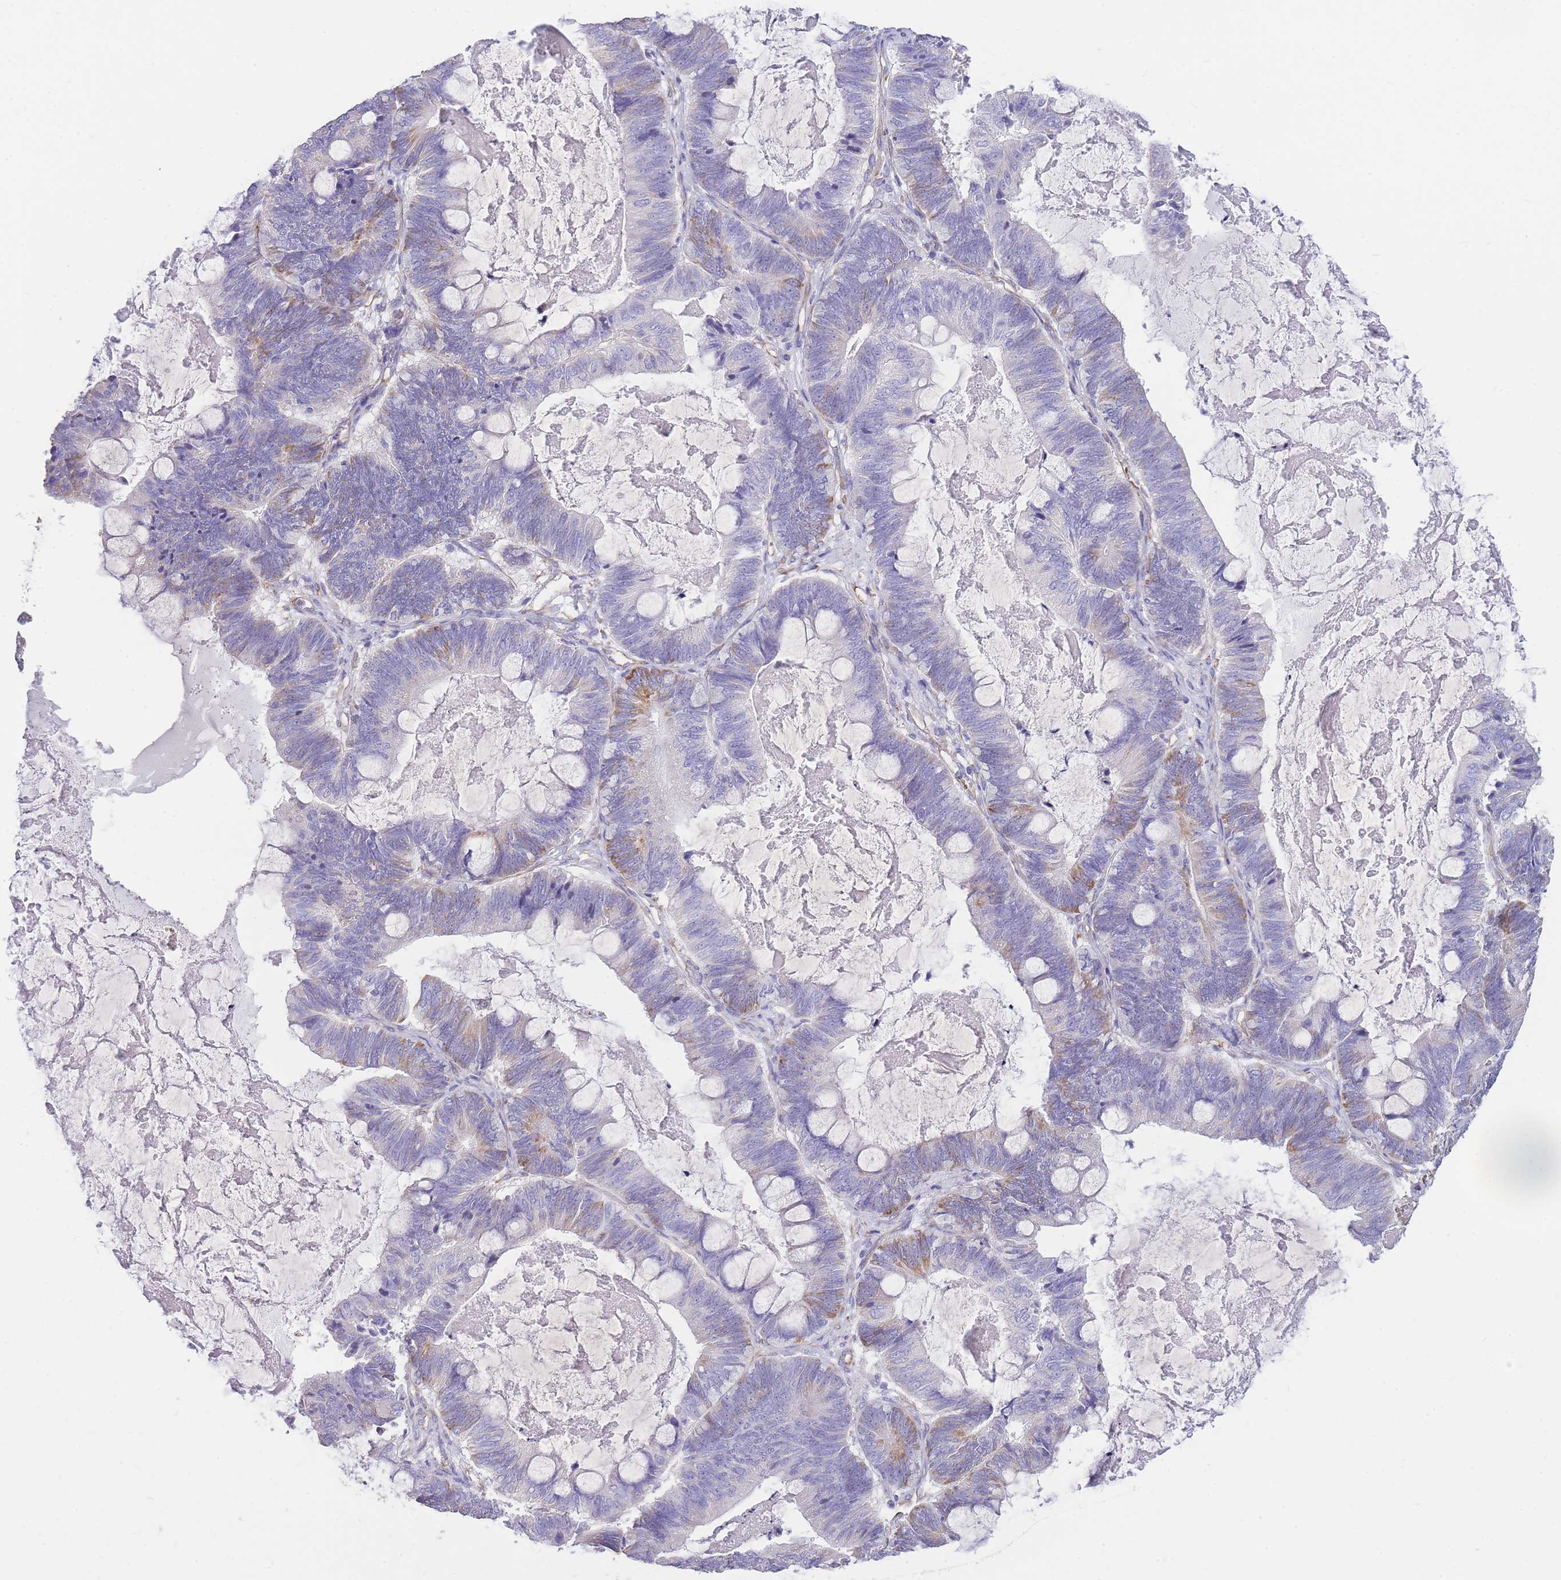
{"staining": {"intensity": "moderate", "quantity": "<25%", "location": "cytoplasmic/membranous"}, "tissue": "ovarian cancer", "cell_type": "Tumor cells", "image_type": "cancer", "snomed": [{"axis": "morphology", "description": "Cystadenocarcinoma, mucinous, NOS"}, {"axis": "topography", "description": "Ovary"}], "caption": "Brown immunohistochemical staining in ovarian mucinous cystadenocarcinoma demonstrates moderate cytoplasmic/membranous expression in about <25% of tumor cells.", "gene": "ANKRD53", "patient": {"sex": "female", "age": 61}}